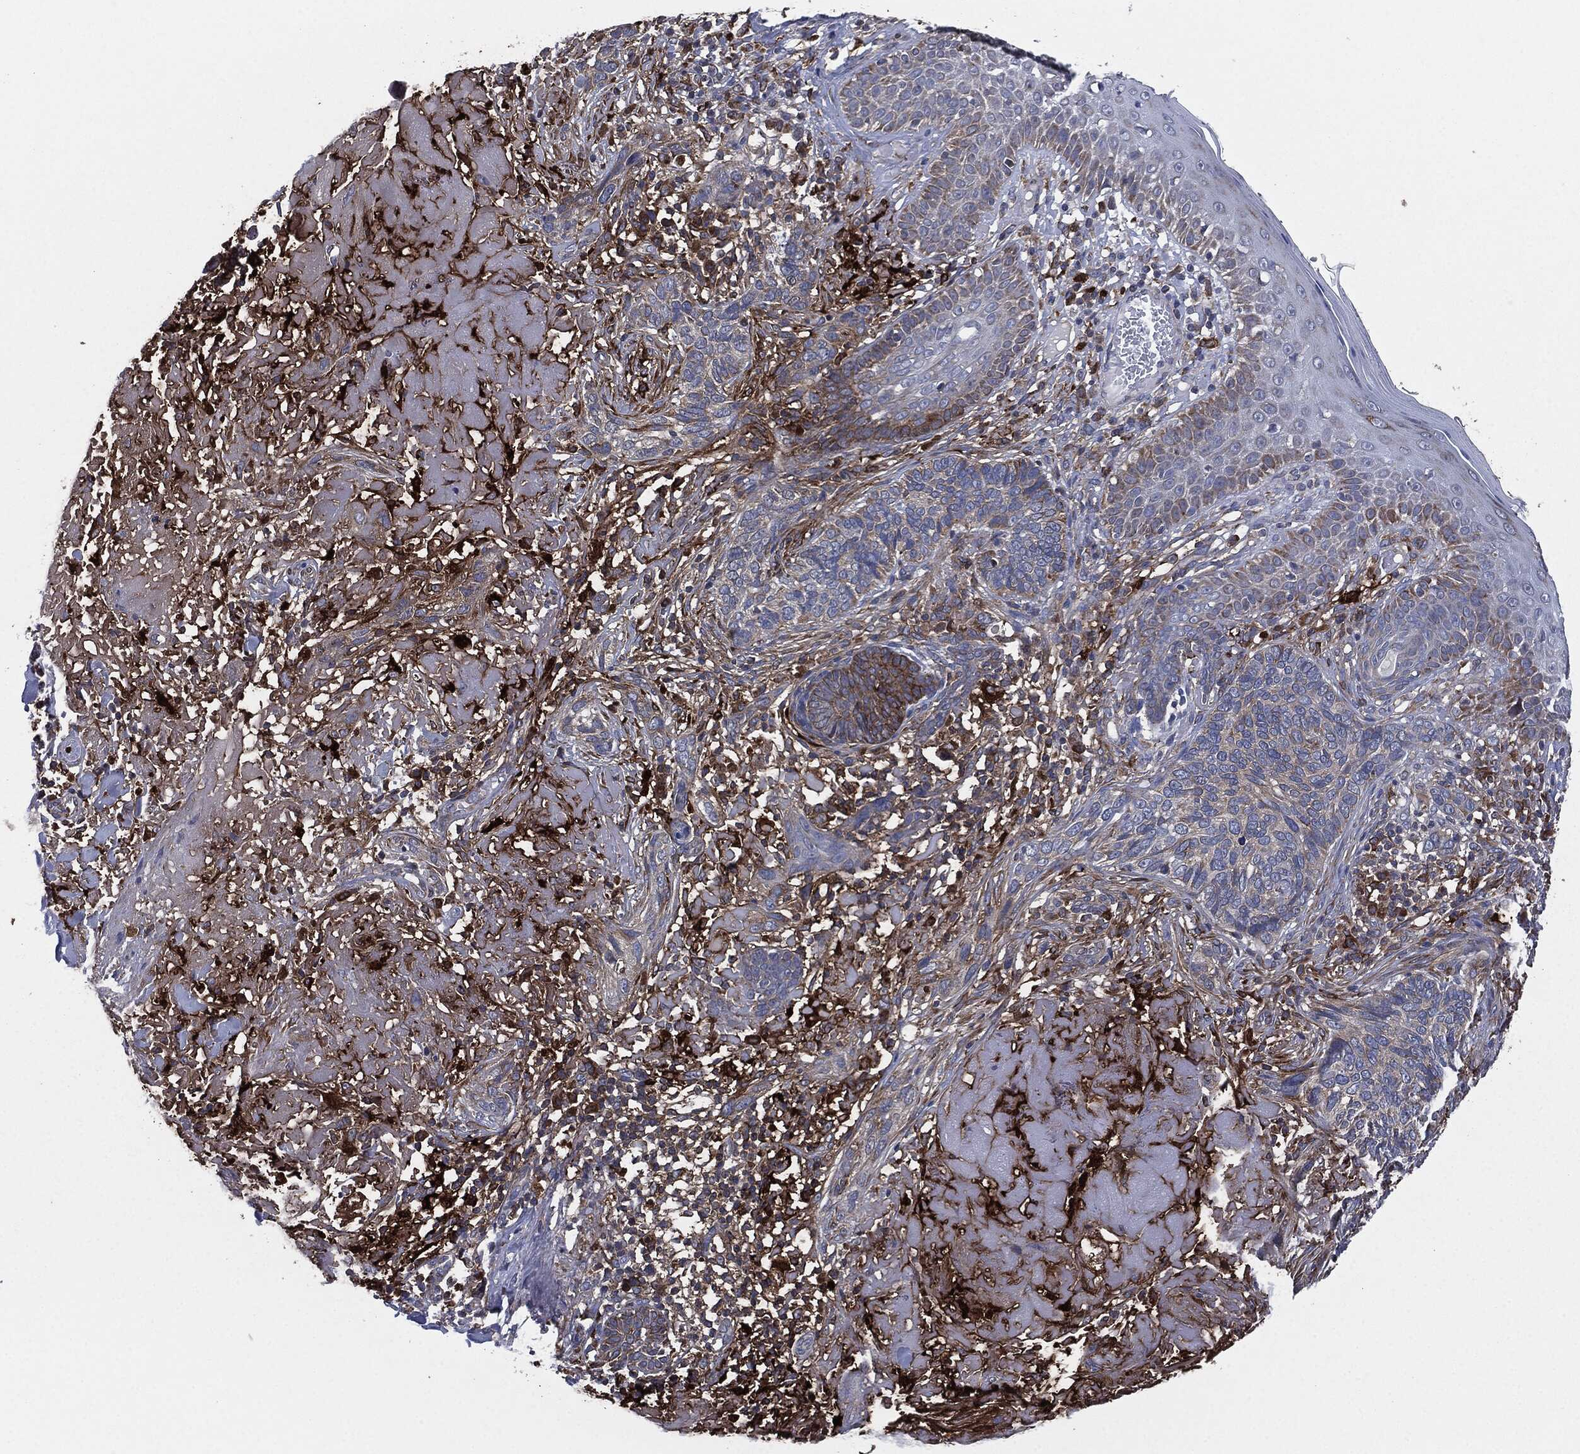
{"staining": {"intensity": "moderate", "quantity": "<25%", "location": "cytoplasmic/membranous"}, "tissue": "skin cancer", "cell_type": "Tumor cells", "image_type": "cancer", "snomed": [{"axis": "morphology", "description": "Basal cell carcinoma"}, {"axis": "topography", "description": "Skin"}], "caption": "An immunohistochemistry image of neoplastic tissue is shown. Protein staining in brown labels moderate cytoplasmic/membranous positivity in skin cancer (basal cell carcinoma) within tumor cells.", "gene": "TMEM11", "patient": {"sex": "male", "age": 91}}